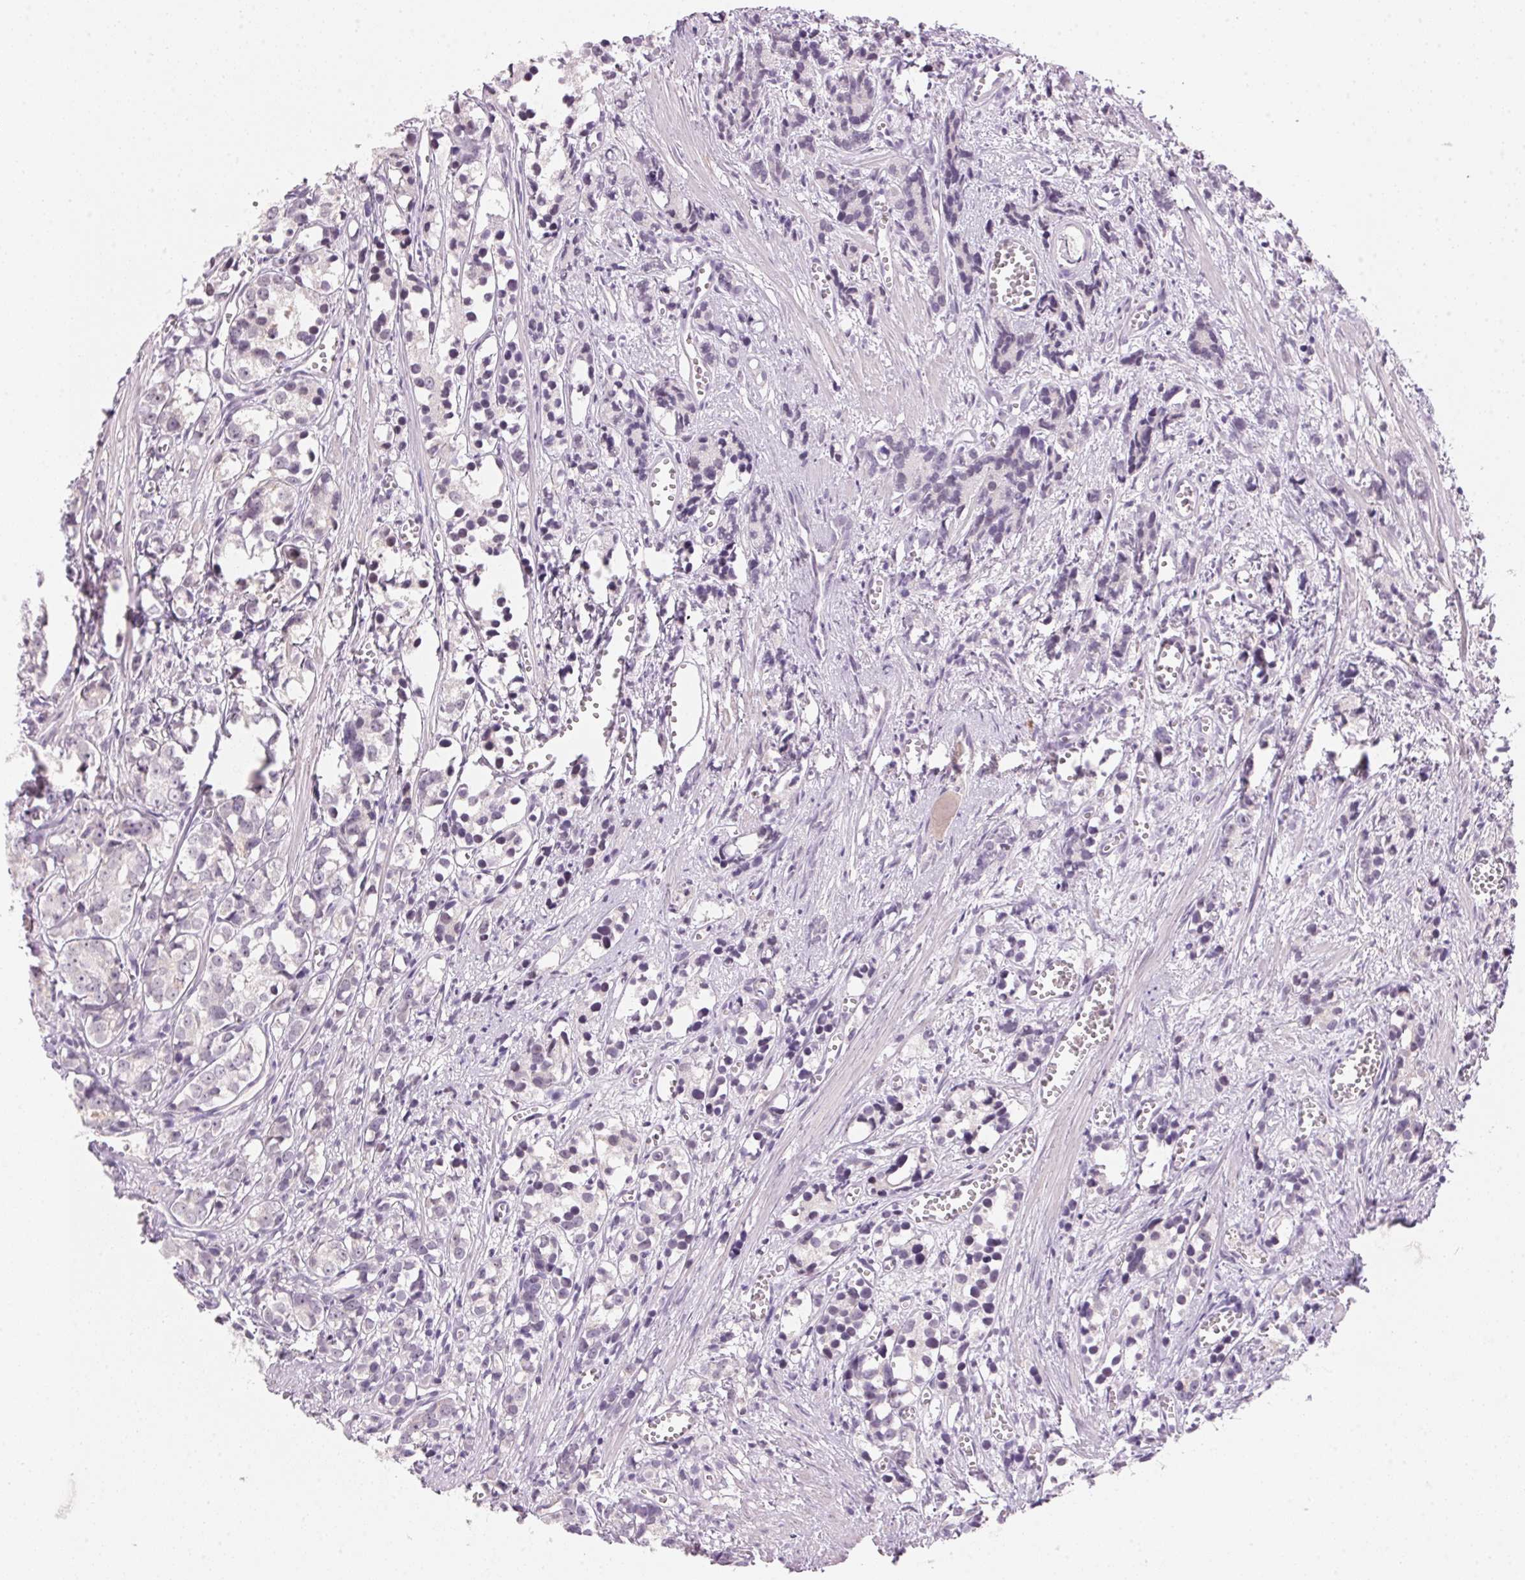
{"staining": {"intensity": "negative", "quantity": "none", "location": "none"}, "tissue": "prostate cancer", "cell_type": "Tumor cells", "image_type": "cancer", "snomed": [{"axis": "morphology", "description": "Adenocarcinoma, High grade"}, {"axis": "topography", "description": "Prostate"}], "caption": "Immunohistochemistry photomicrograph of human prostate cancer stained for a protein (brown), which demonstrates no expression in tumor cells.", "gene": "CYP11B1", "patient": {"sex": "male", "age": 77}}